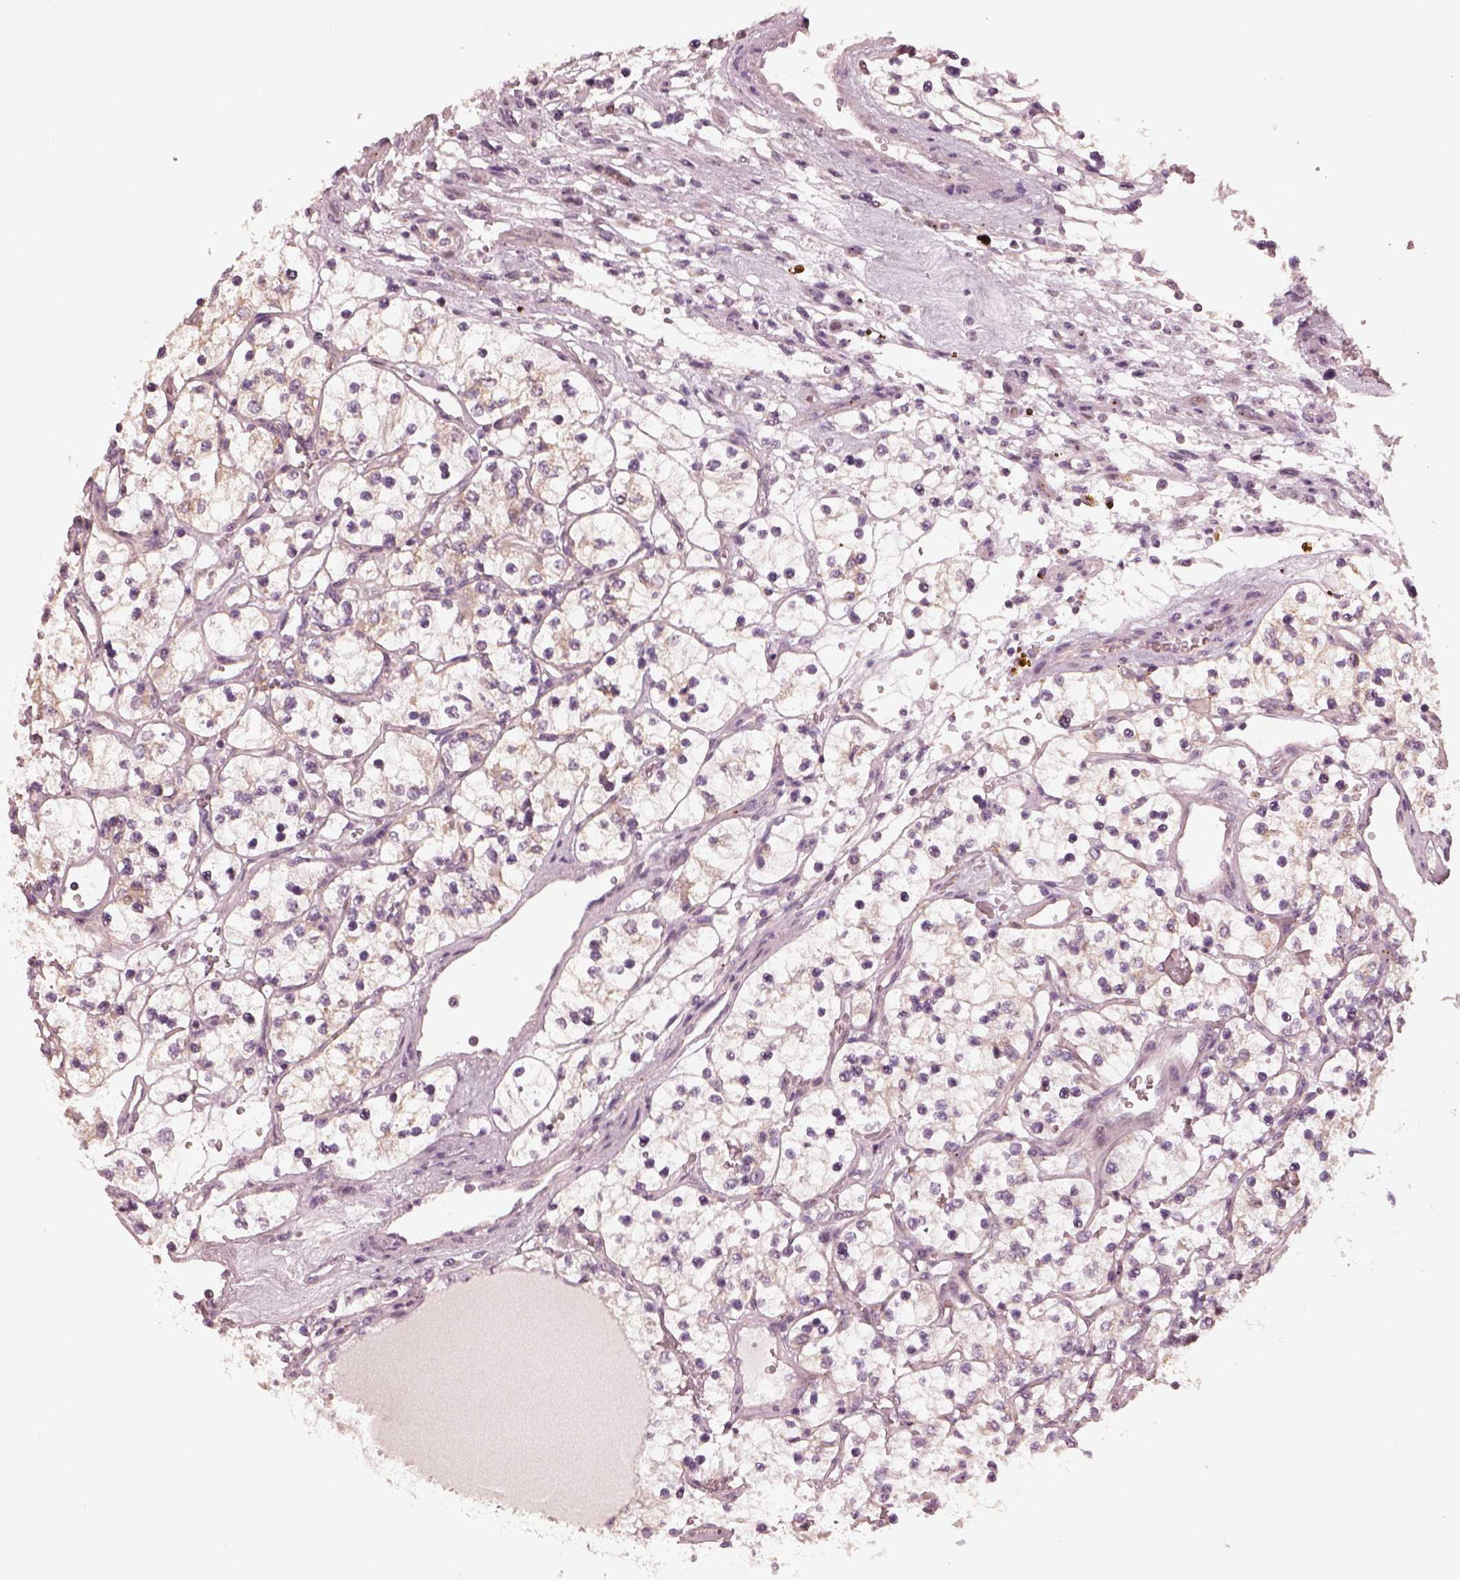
{"staining": {"intensity": "negative", "quantity": "none", "location": "none"}, "tissue": "renal cancer", "cell_type": "Tumor cells", "image_type": "cancer", "snomed": [{"axis": "morphology", "description": "Adenocarcinoma, NOS"}, {"axis": "topography", "description": "Kidney"}], "caption": "Renal cancer (adenocarcinoma) stained for a protein using IHC shows no expression tumor cells.", "gene": "SLC25A46", "patient": {"sex": "female", "age": 69}}